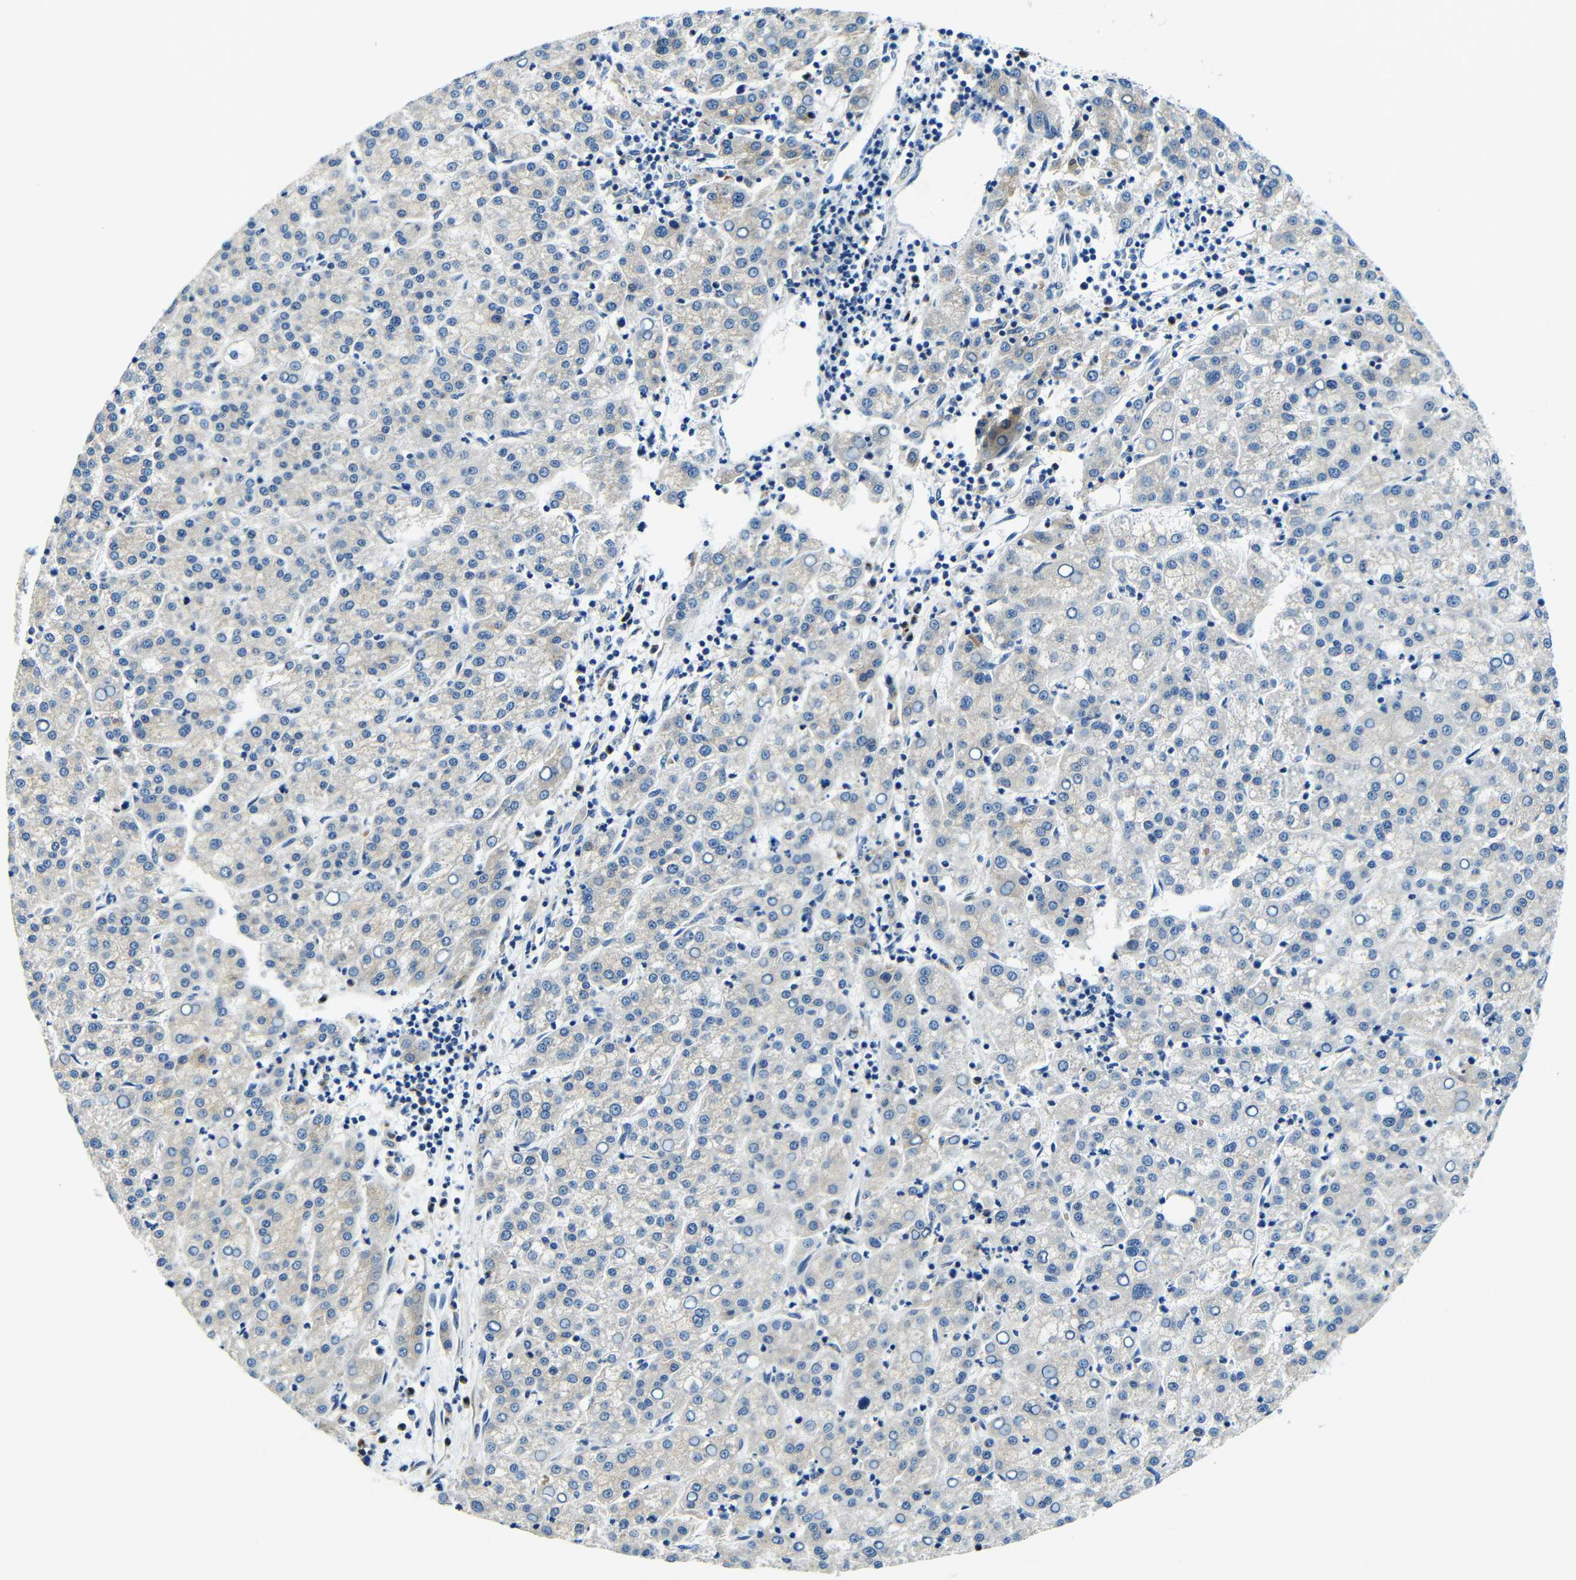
{"staining": {"intensity": "negative", "quantity": "none", "location": "none"}, "tissue": "liver cancer", "cell_type": "Tumor cells", "image_type": "cancer", "snomed": [{"axis": "morphology", "description": "Carcinoma, Hepatocellular, NOS"}, {"axis": "topography", "description": "Liver"}], "caption": "This is an IHC micrograph of hepatocellular carcinoma (liver). There is no expression in tumor cells.", "gene": "USO1", "patient": {"sex": "female", "age": 58}}